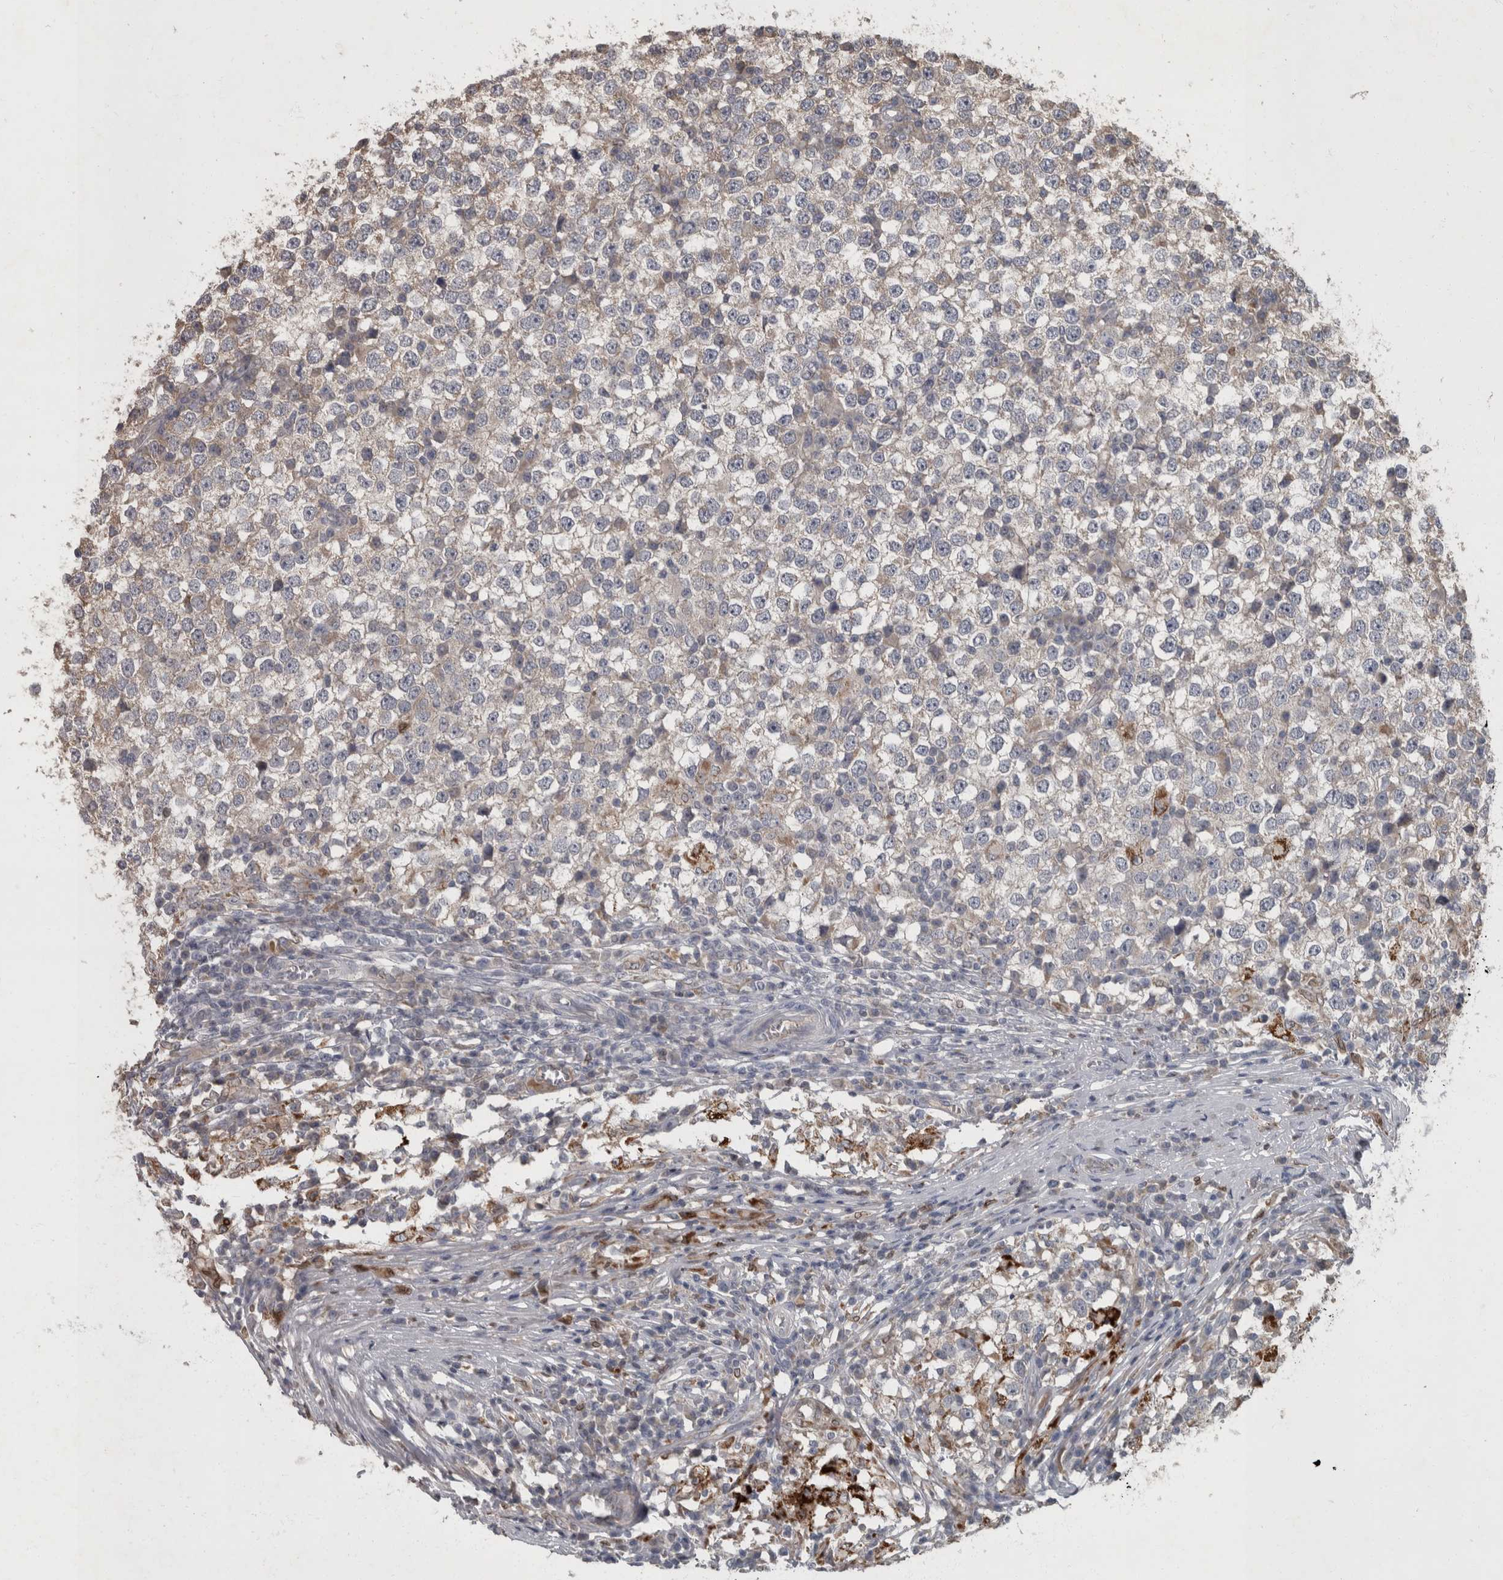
{"staining": {"intensity": "weak", "quantity": "<25%", "location": "cytoplasmic/membranous"}, "tissue": "testis cancer", "cell_type": "Tumor cells", "image_type": "cancer", "snomed": [{"axis": "morphology", "description": "Seminoma, NOS"}, {"axis": "topography", "description": "Testis"}], "caption": "A high-resolution histopathology image shows immunohistochemistry (IHC) staining of seminoma (testis), which shows no significant positivity in tumor cells.", "gene": "PPP1R3C", "patient": {"sex": "male", "age": 65}}